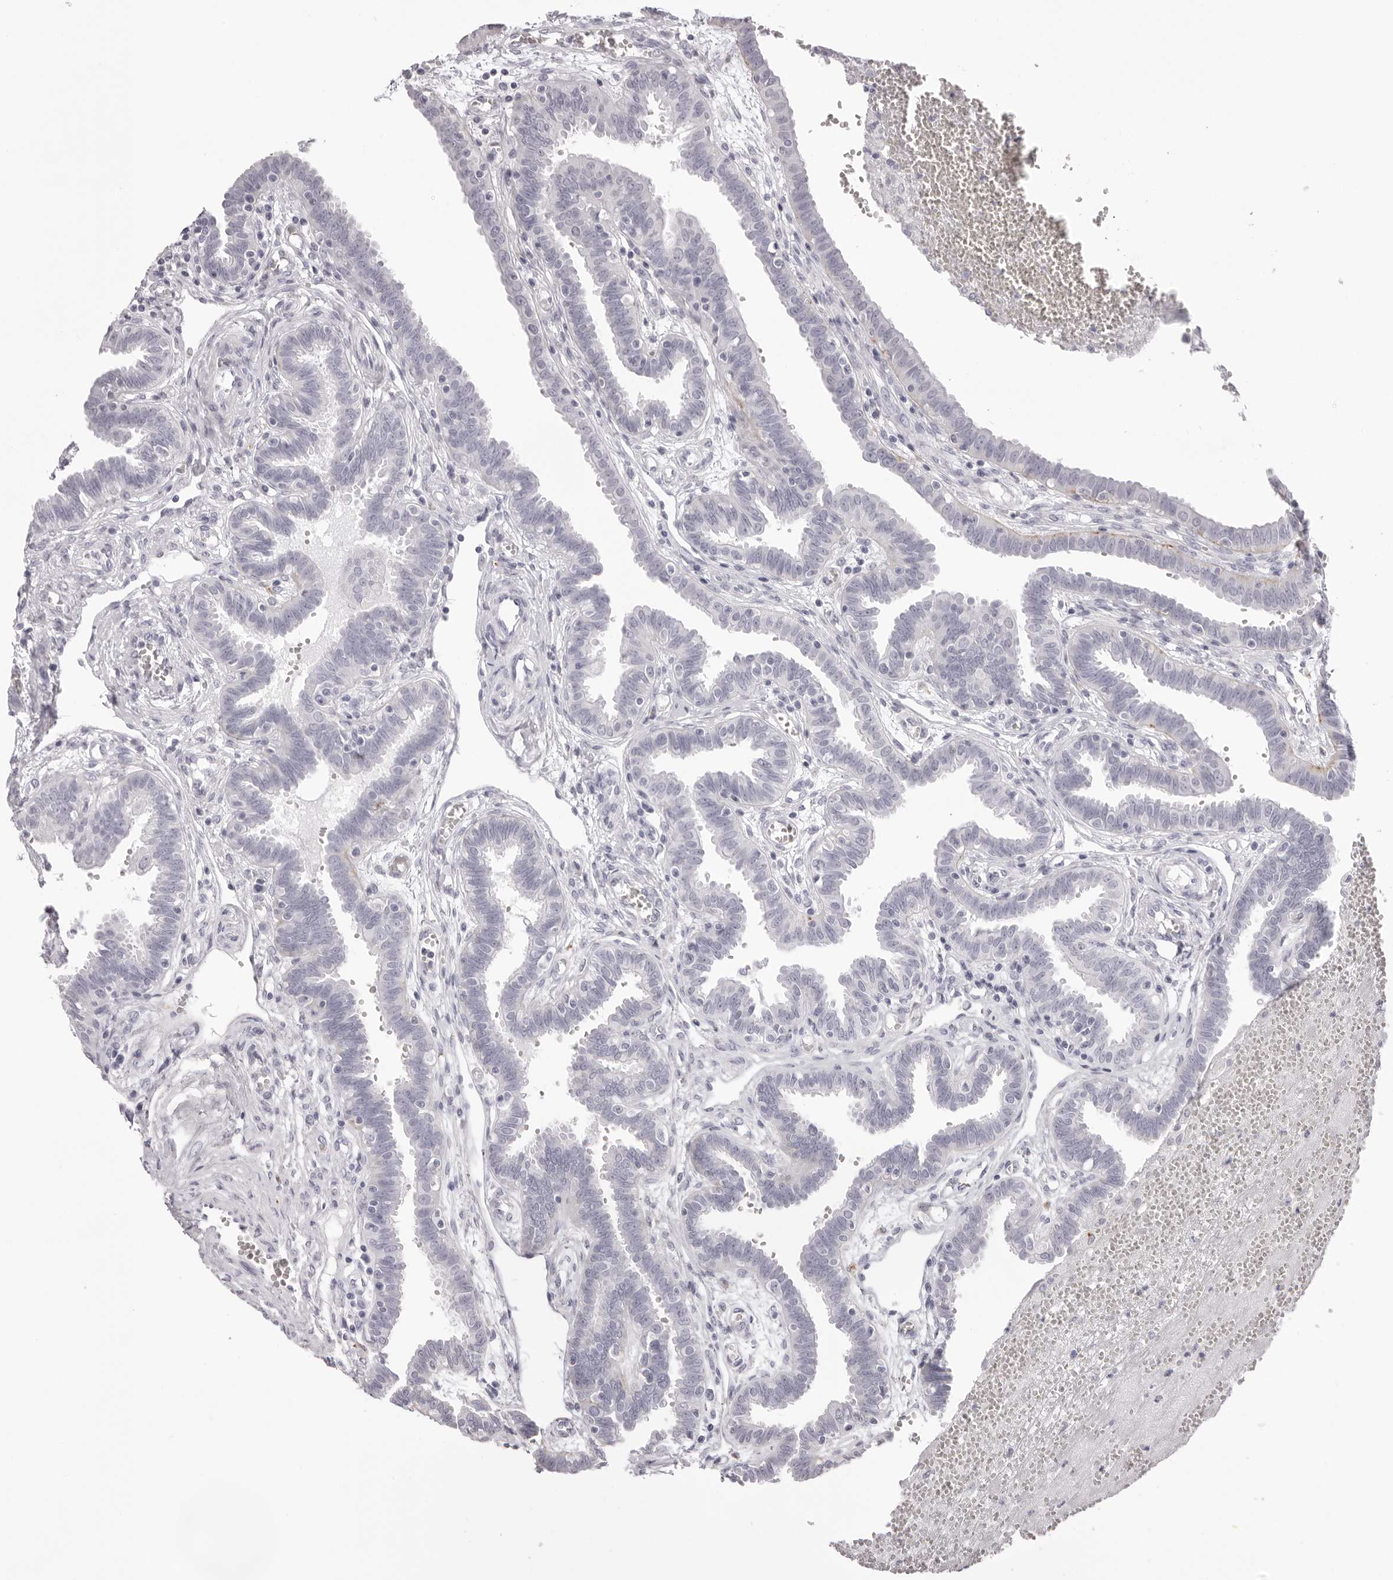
{"staining": {"intensity": "negative", "quantity": "none", "location": "none"}, "tissue": "fallopian tube", "cell_type": "Glandular cells", "image_type": "normal", "snomed": [{"axis": "morphology", "description": "Normal tissue, NOS"}, {"axis": "topography", "description": "Fallopian tube"}, {"axis": "topography", "description": "Placenta"}], "caption": "A high-resolution histopathology image shows IHC staining of unremarkable fallopian tube, which displays no significant expression in glandular cells. The staining was performed using DAB (3,3'-diaminobenzidine) to visualize the protein expression in brown, while the nuclei were stained in blue with hematoxylin (Magnification: 20x).", "gene": "RHO", "patient": {"sex": "female", "age": 32}}